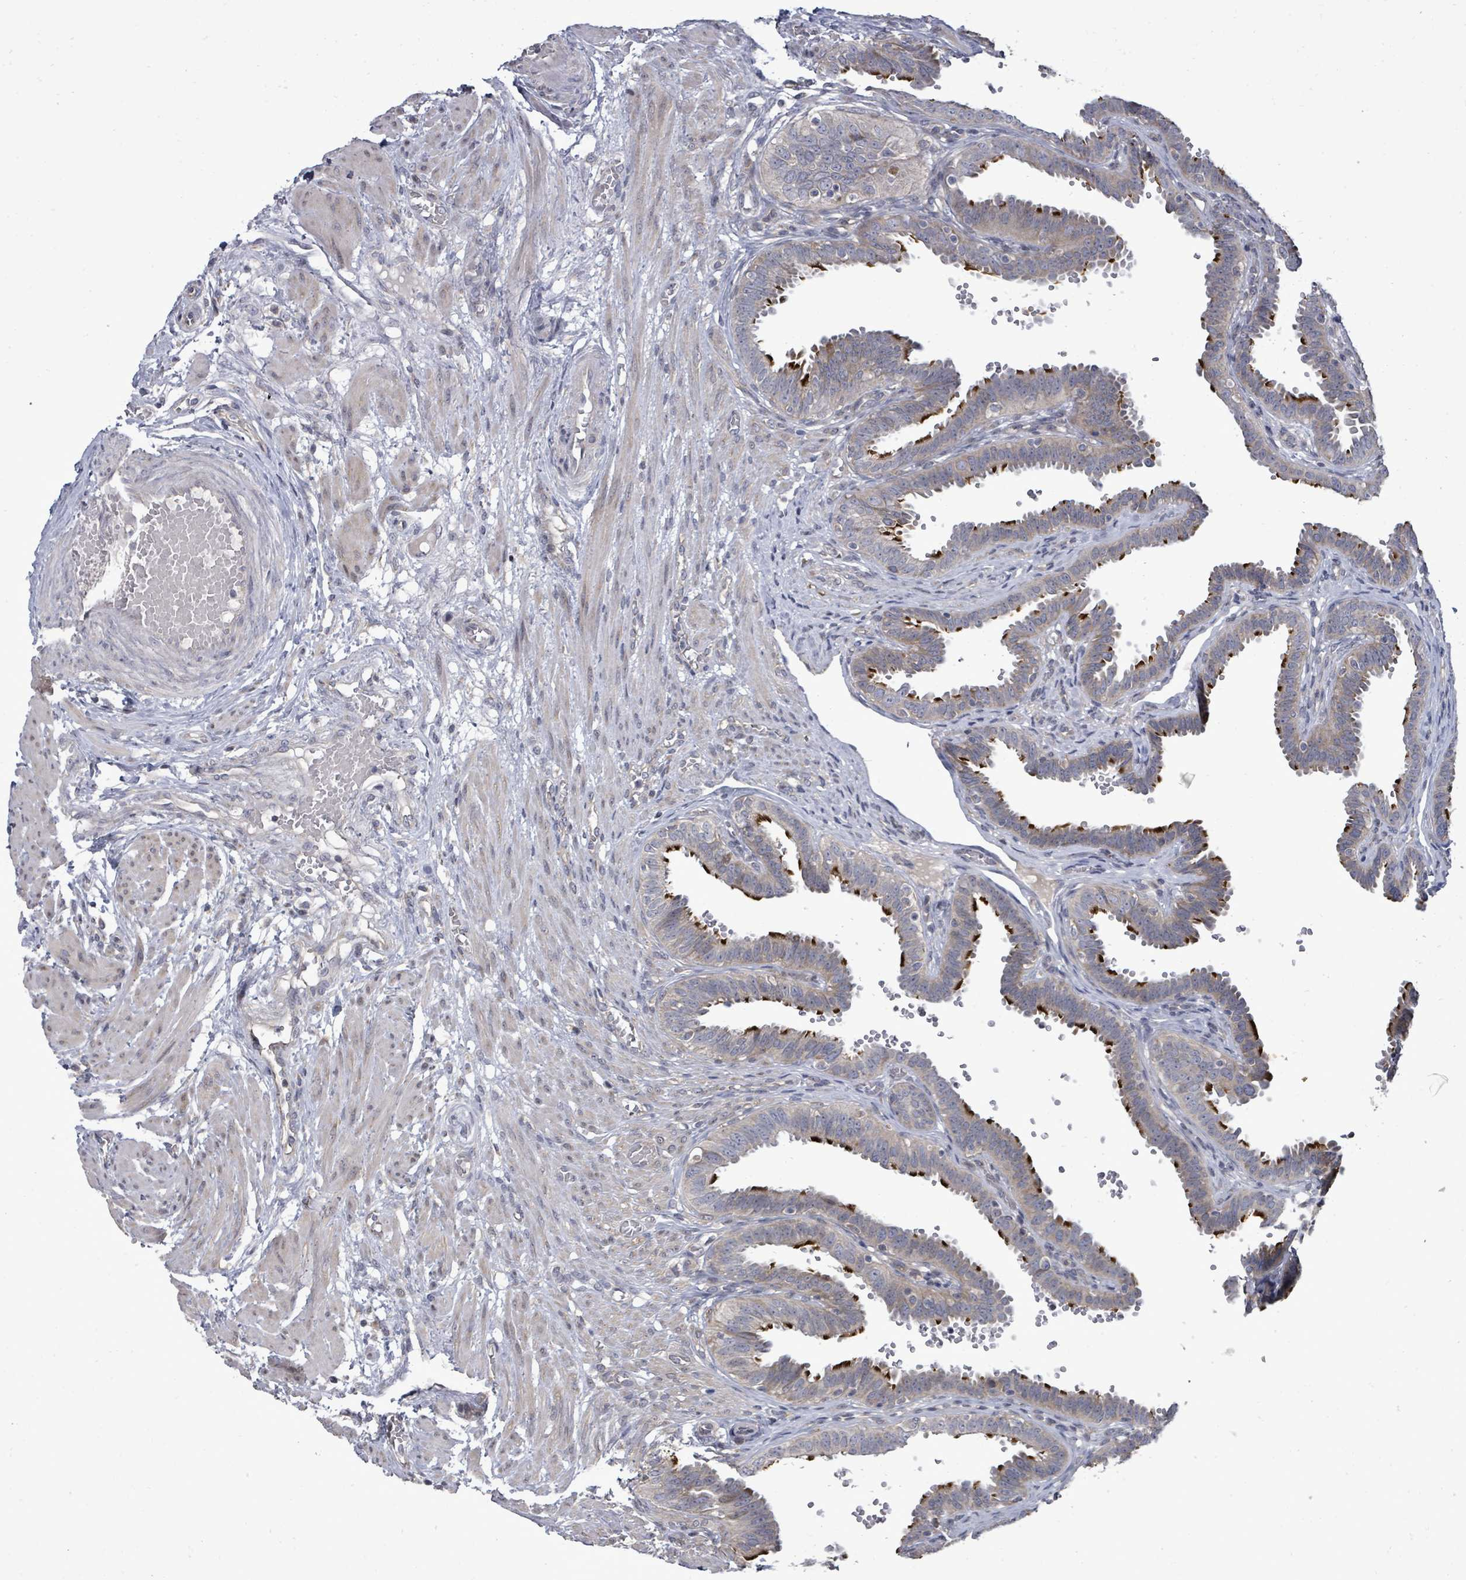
{"staining": {"intensity": "strong", "quantity": "25%-75%", "location": "cytoplasmic/membranous"}, "tissue": "fallopian tube", "cell_type": "Glandular cells", "image_type": "normal", "snomed": [{"axis": "morphology", "description": "Normal tissue, NOS"}, {"axis": "topography", "description": "Fallopian tube"}], "caption": "This image shows immunohistochemistry (IHC) staining of benign human fallopian tube, with high strong cytoplasmic/membranous positivity in approximately 25%-75% of glandular cells.", "gene": "POMGNT2", "patient": {"sex": "female", "age": 37}}